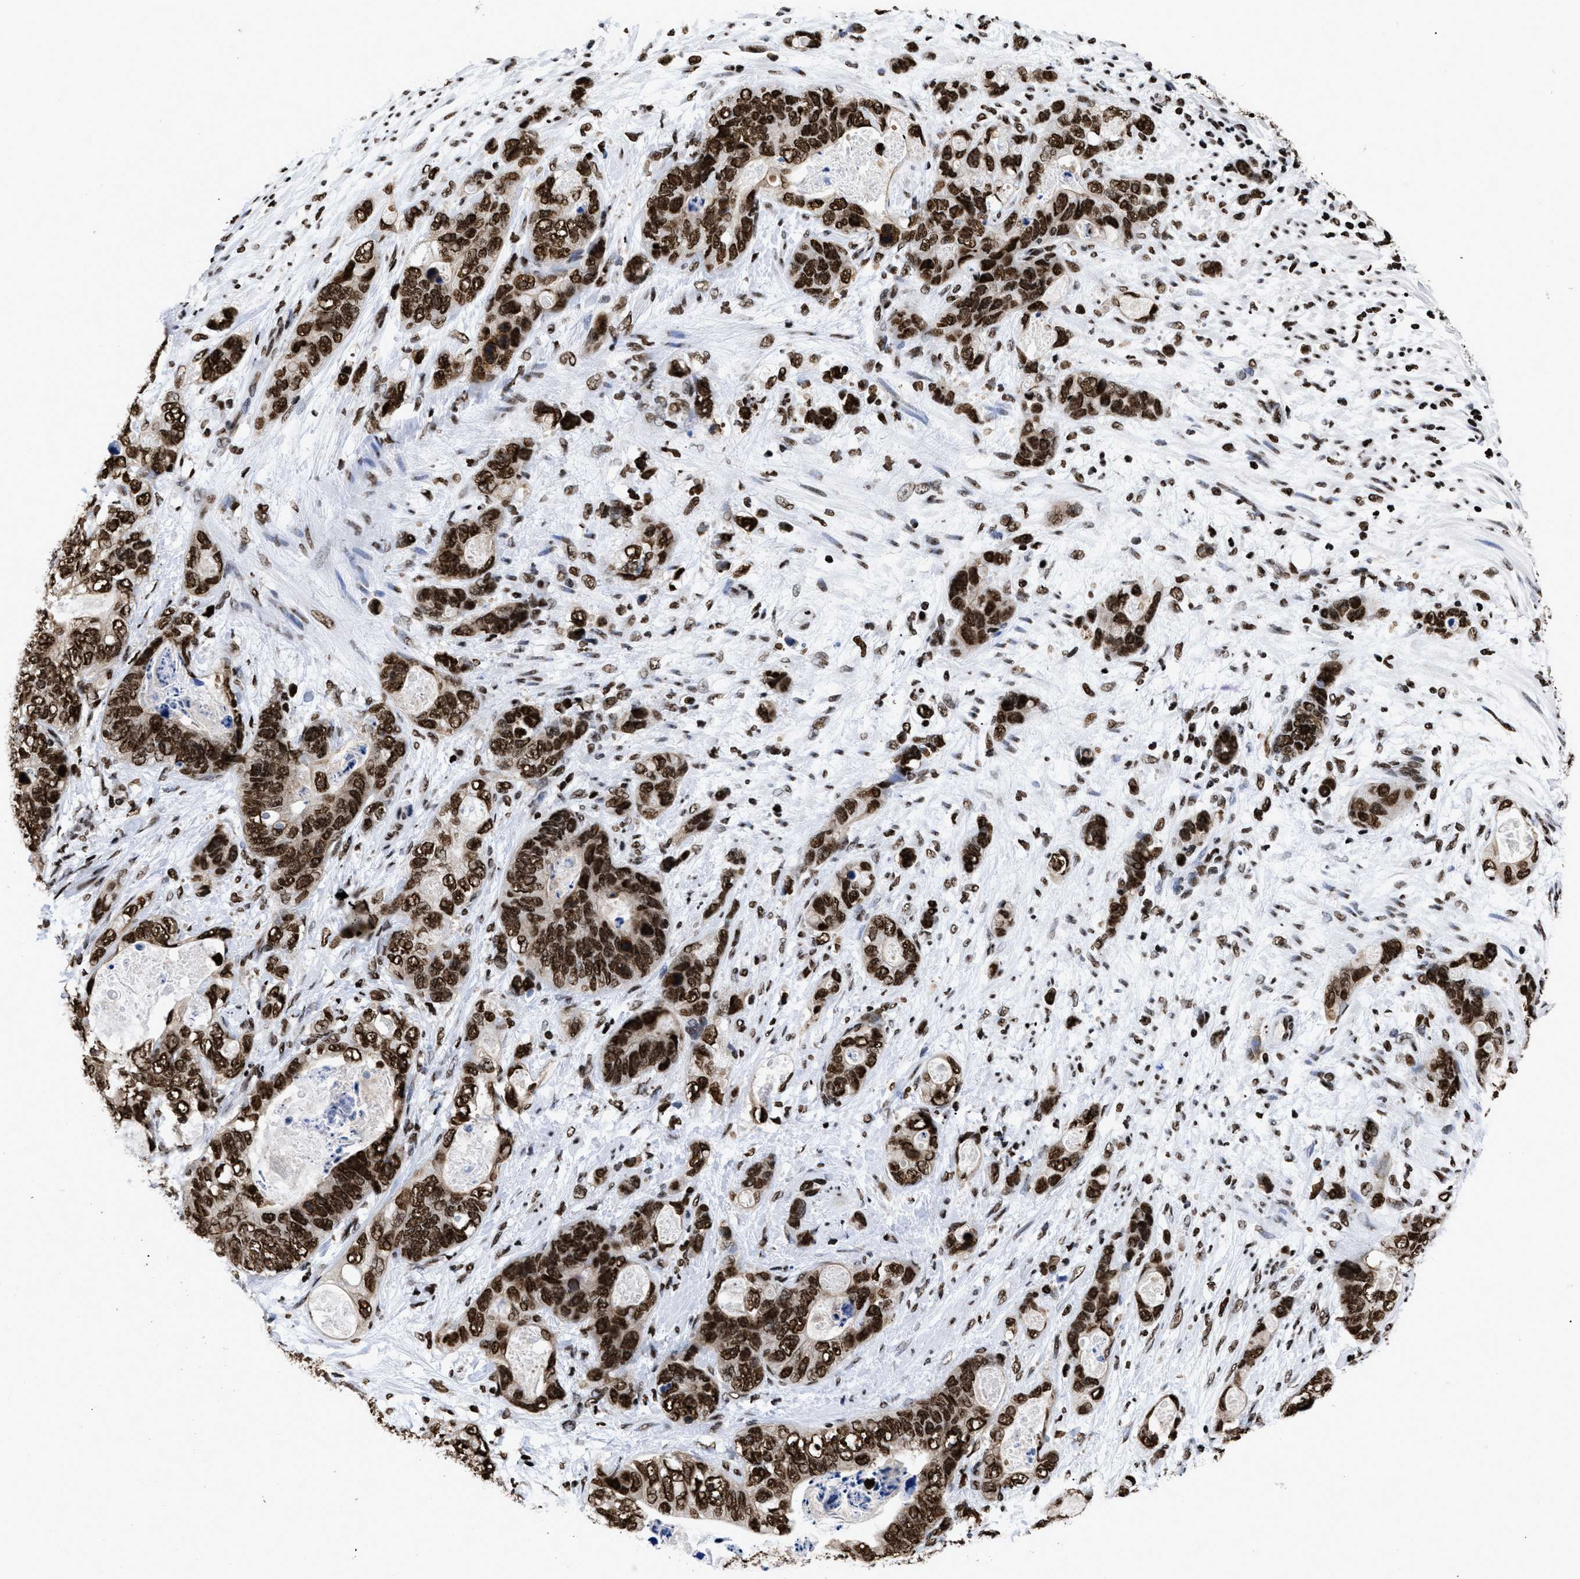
{"staining": {"intensity": "strong", "quantity": ">75%", "location": "nuclear"}, "tissue": "stomach cancer", "cell_type": "Tumor cells", "image_type": "cancer", "snomed": [{"axis": "morphology", "description": "Normal tissue, NOS"}, {"axis": "morphology", "description": "Adenocarcinoma, NOS"}, {"axis": "topography", "description": "Stomach"}], "caption": "Tumor cells reveal high levels of strong nuclear expression in about >75% of cells in adenocarcinoma (stomach).", "gene": "CALHM3", "patient": {"sex": "female", "age": 89}}